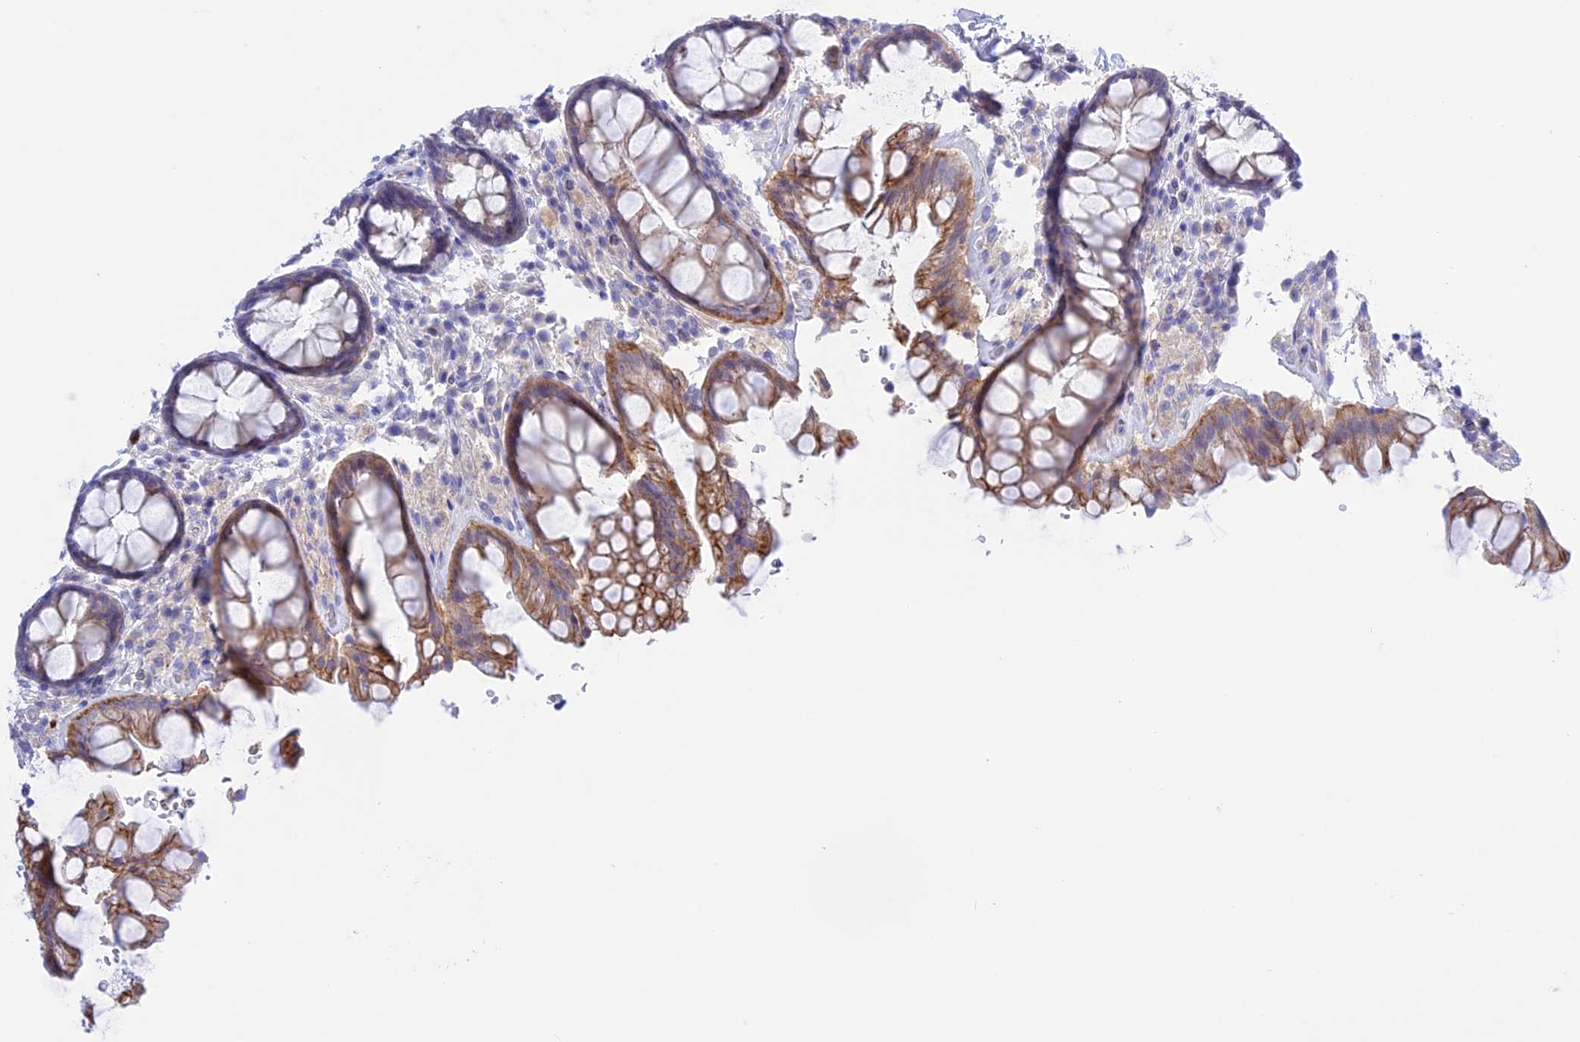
{"staining": {"intensity": "moderate", "quantity": "25%-75%", "location": "cytoplasmic/membranous"}, "tissue": "rectum", "cell_type": "Glandular cells", "image_type": "normal", "snomed": [{"axis": "morphology", "description": "Normal tissue, NOS"}, {"axis": "topography", "description": "Rectum"}], "caption": "Protein staining of benign rectum exhibits moderate cytoplasmic/membranous expression in about 25%-75% of glandular cells.", "gene": "CHSY3", "patient": {"sex": "male", "age": 64}}